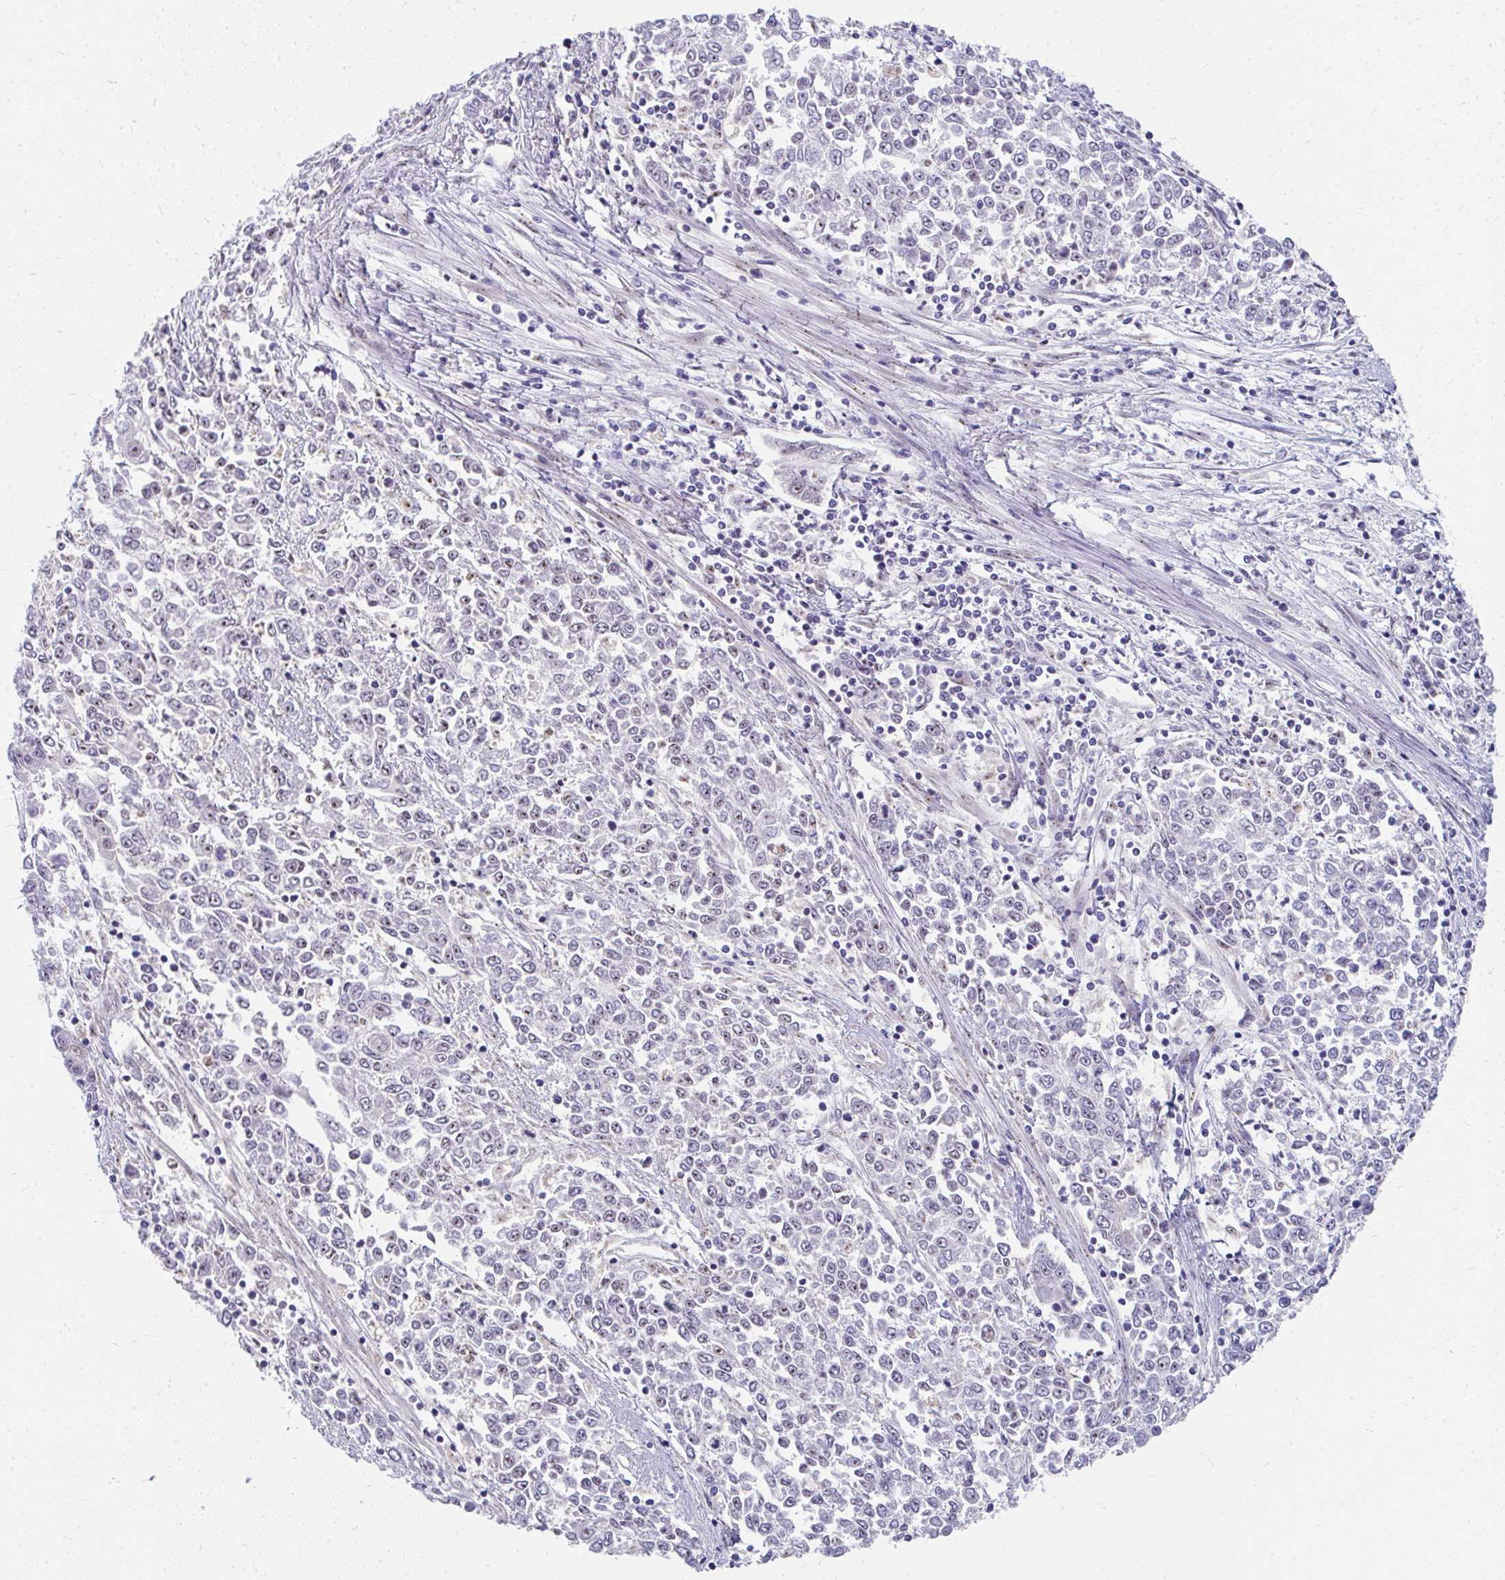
{"staining": {"intensity": "moderate", "quantity": "25%-75%", "location": "nuclear"}, "tissue": "endometrial cancer", "cell_type": "Tumor cells", "image_type": "cancer", "snomed": [{"axis": "morphology", "description": "Adenocarcinoma, NOS"}, {"axis": "topography", "description": "Endometrium"}], "caption": "Protein expression analysis of human adenocarcinoma (endometrial) reveals moderate nuclear staining in approximately 25%-75% of tumor cells. The staining was performed using DAB (3,3'-diaminobenzidine), with brown indicating positive protein expression. Nuclei are stained blue with hematoxylin.", "gene": "GTF2H1", "patient": {"sex": "female", "age": 50}}